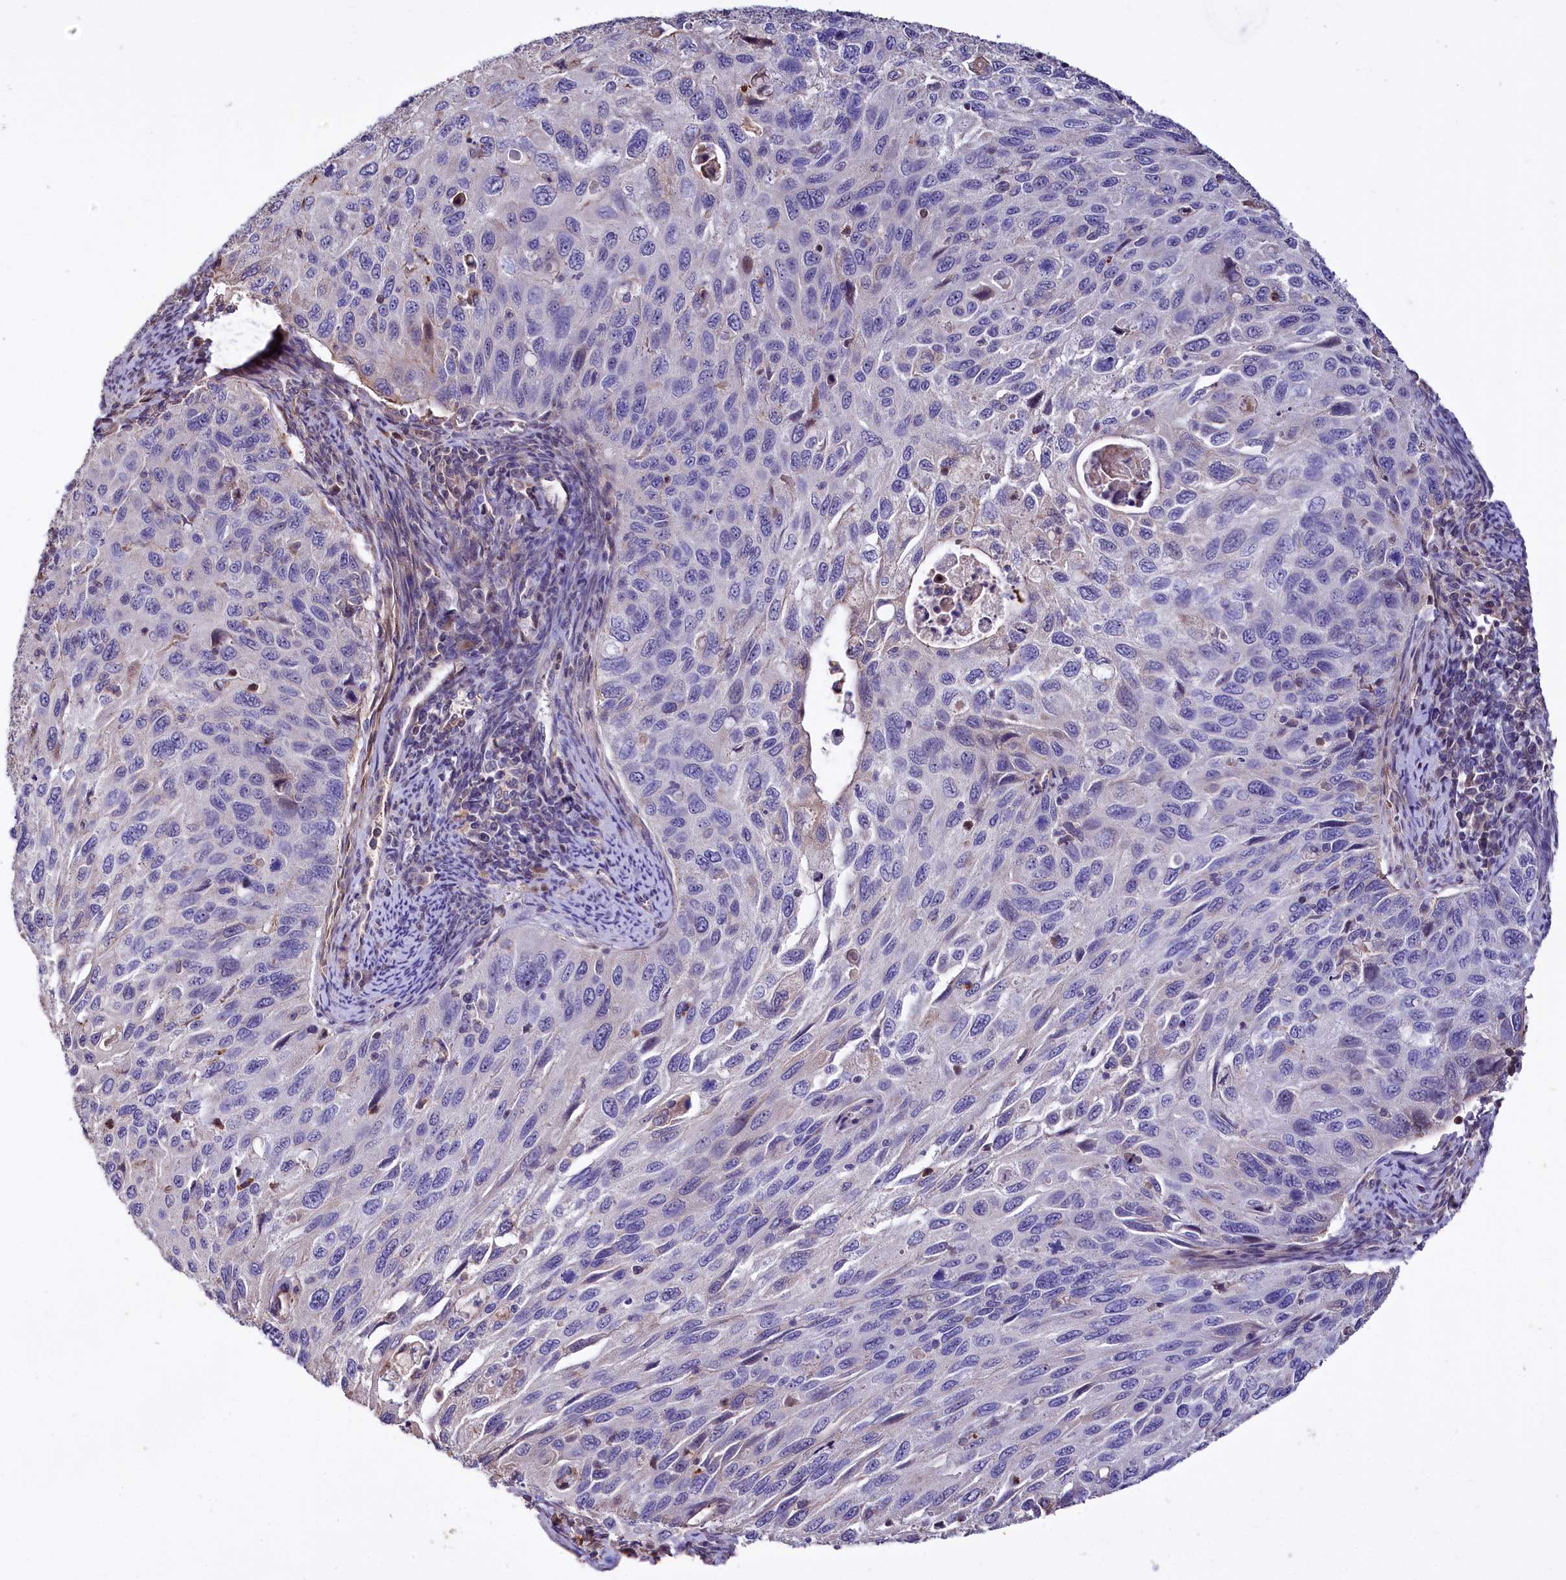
{"staining": {"intensity": "negative", "quantity": "none", "location": "none"}, "tissue": "cervical cancer", "cell_type": "Tumor cells", "image_type": "cancer", "snomed": [{"axis": "morphology", "description": "Squamous cell carcinoma, NOS"}, {"axis": "topography", "description": "Cervix"}], "caption": "Protein analysis of cervical cancer (squamous cell carcinoma) shows no significant positivity in tumor cells.", "gene": "RPUSD3", "patient": {"sex": "female", "age": 70}}